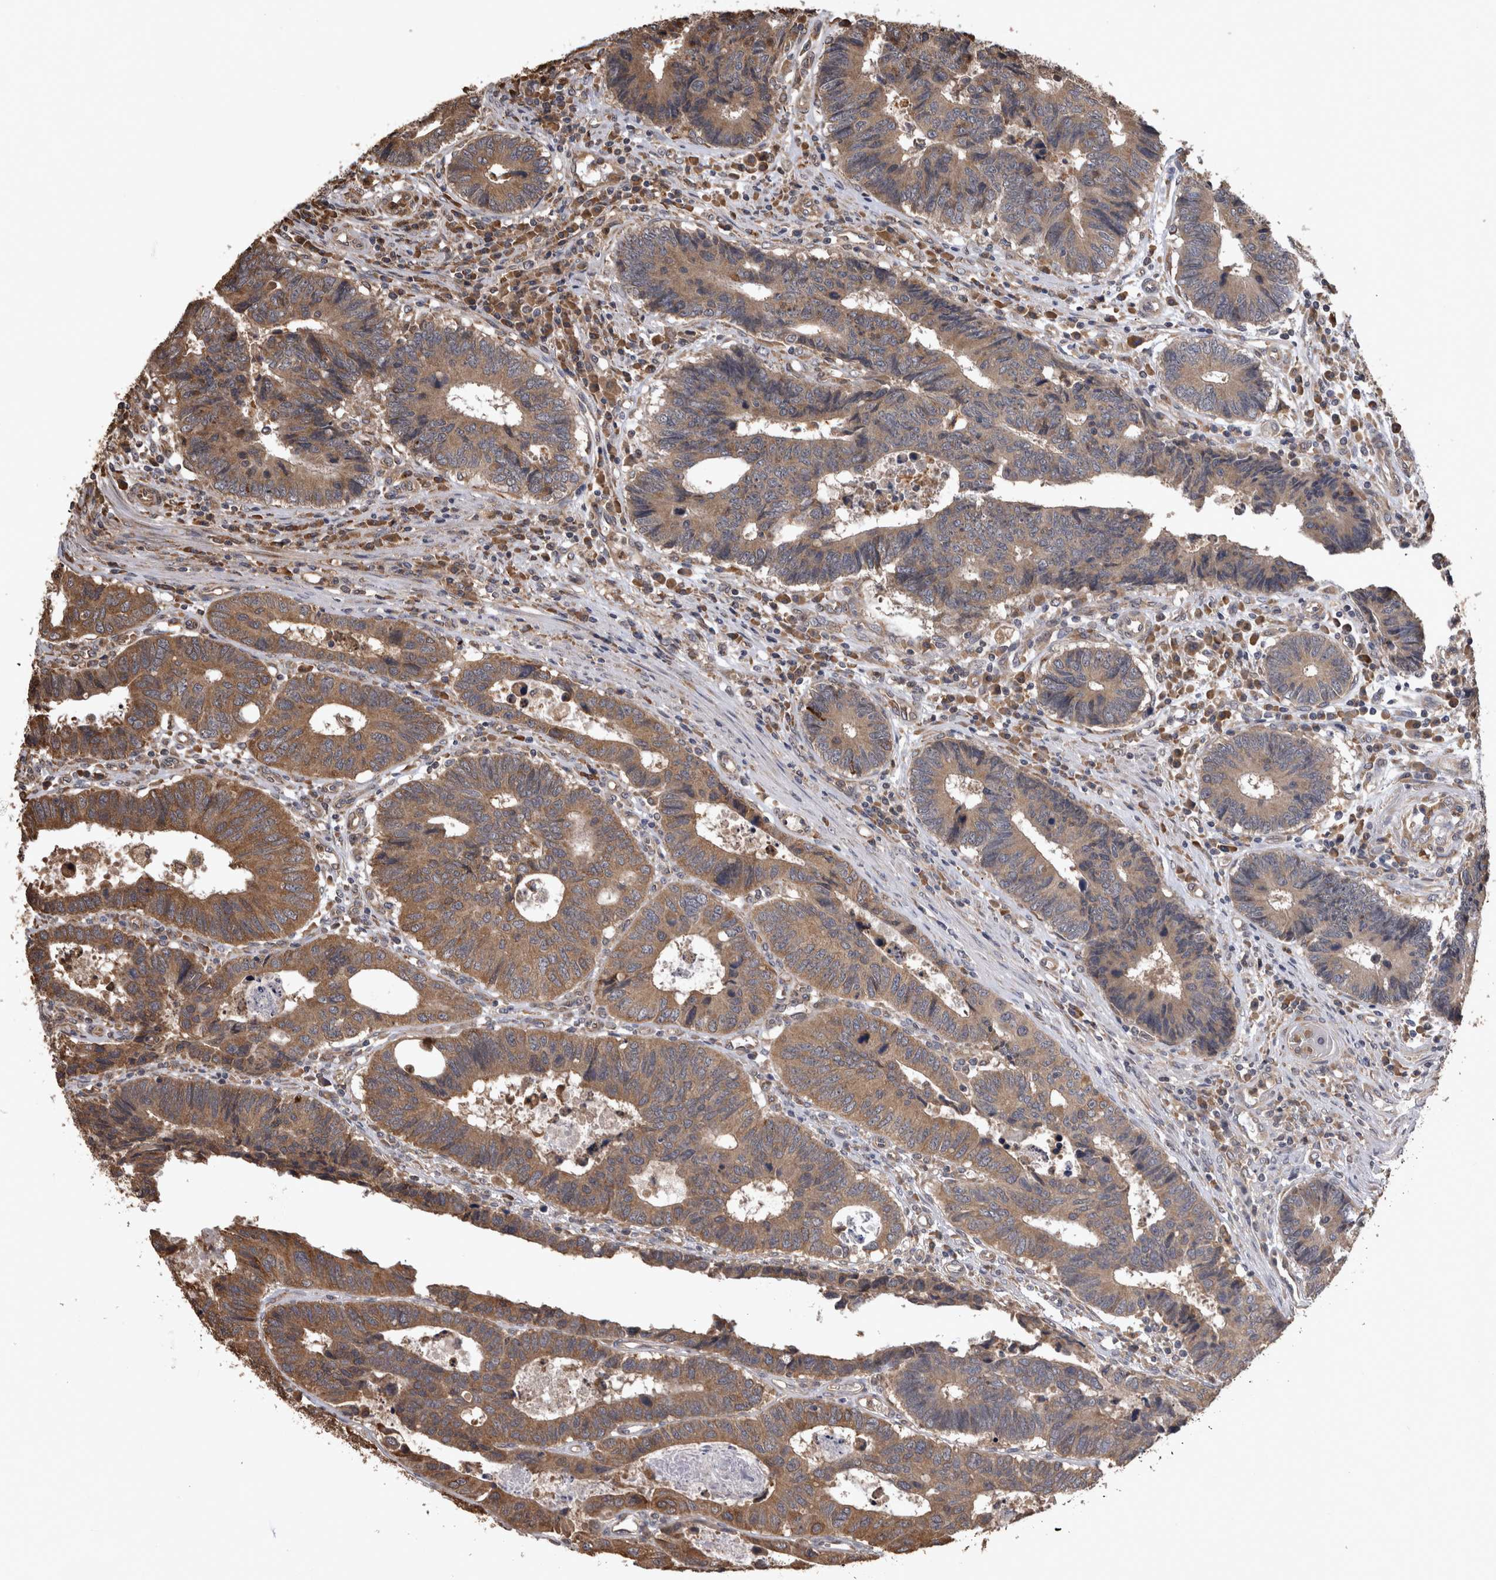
{"staining": {"intensity": "moderate", "quantity": "25%-75%", "location": "cytoplasmic/membranous"}, "tissue": "colorectal cancer", "cell_type": "Tumor cells", "image_type": "cancer", "snomed": [{"axis": "morphology", "description": "Adenocarcinoma, NOS"}, {"axis": "topography", "description": "Rectum"}], "caption": "Tumor cells exhibit moderate cytoplasmic/membranous expression in approximately 25%-75% of cells in colorectal cancer (adenocarcinoma).", "gene": "TMED7", "patient": {"sex": "male", "age": 84}}